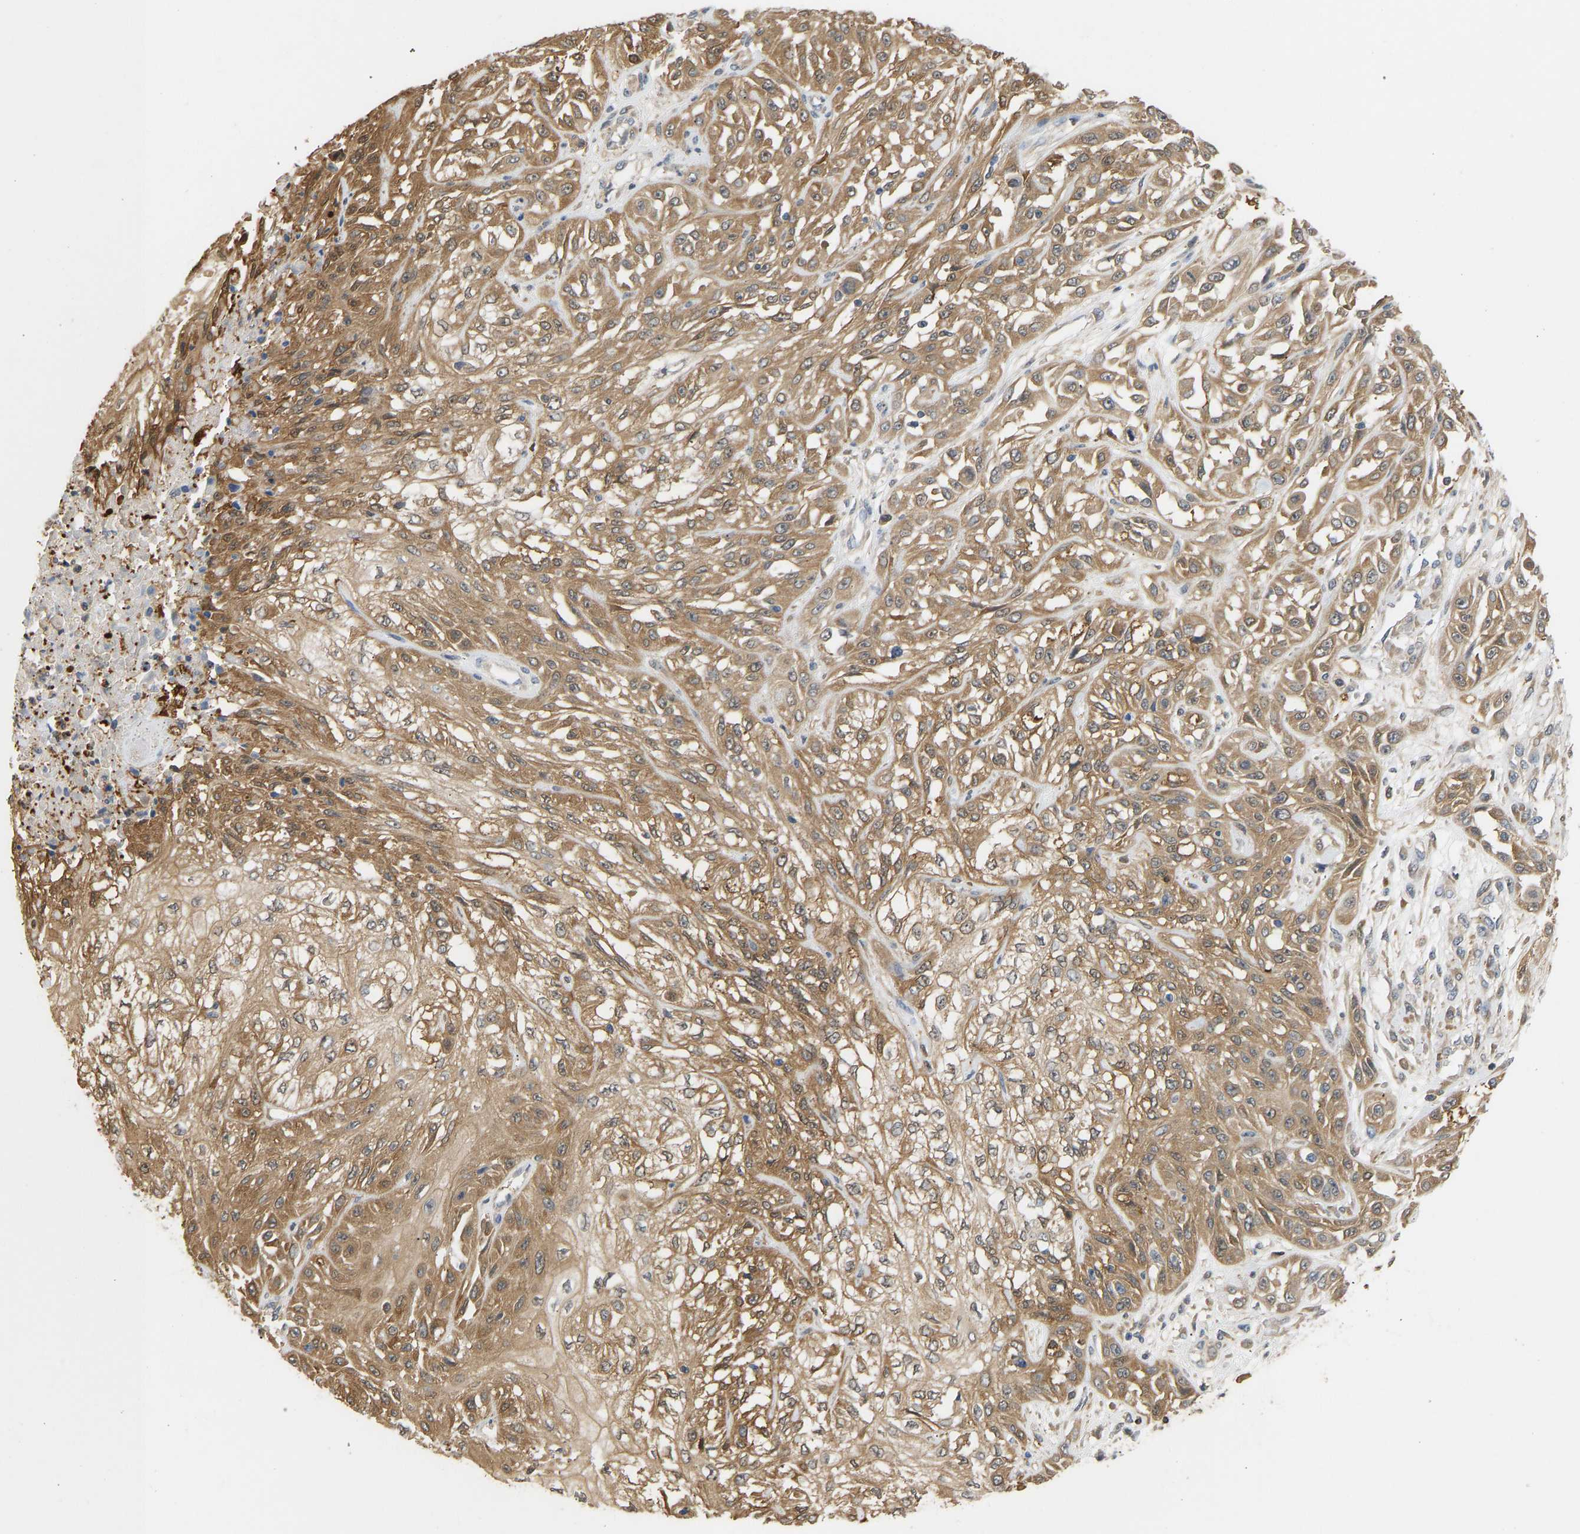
{"staining": {"intensity": "moderate", "quantity": ">75%", "location": "cytoplasmic/membranous"}, "tissue": "skin cancer", "cell_type": "Tumor cells", "image_type": "cancer", "snomed": [{"axis": "morphology", "description": "Squamous cell carcinoma, NOS"}, {"axis": "morphology", "description": "Squamous cell carcinoma, metastatic, NOS"}, {"axis": "topography", "description": "Skin"}, {"axis": "topography", "description": "Lymph node"}], "caption": "This is an image of IHC staining of skin cancer, which shows moderate expression in the cytoplasmic/membranous of tumor cells.", "gene": "ENO1", "patient": {"sex": "male", "age": 75}}